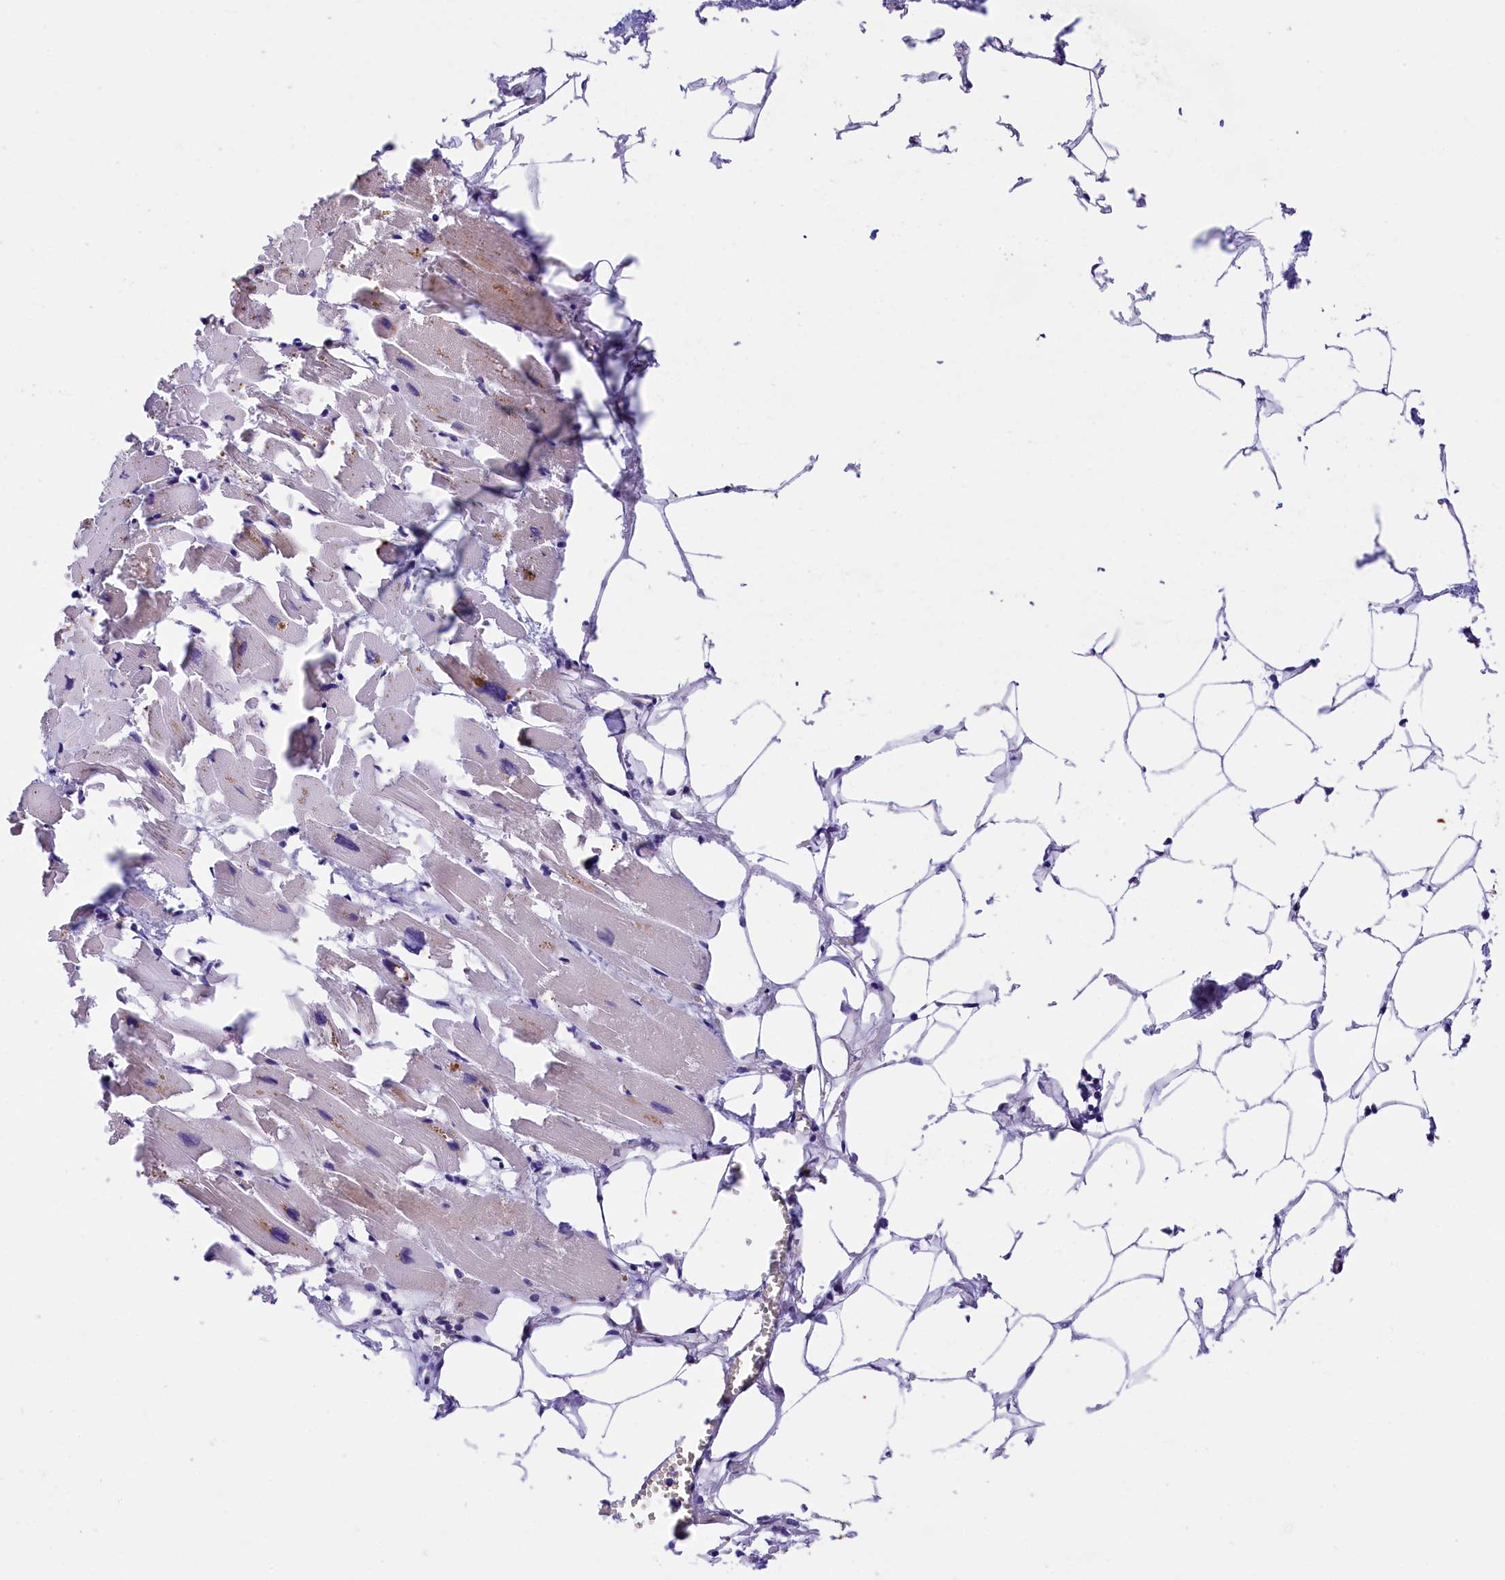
{"staining": {"intensity": "weak", "quantity": "<25%", "location": "cytoplasmic/membranous"}, "tissue": "heart muscle", "cell_type": "Cardiomyocytes", "image_type": "normal", "snomed": [{"axis": "morphology", "description": "Normal tissue, NOS"}, {"axis": "topography", "description": "Heart"}], "caption": "A high-resolution micrograph shows immunohistochemistry (IHC) staining of unremarkable heart muscle, which exhibits no significant expression in cardiomyocytes.", "gene": "ABAT", "patient": {"sex": "female", "age": 64}}